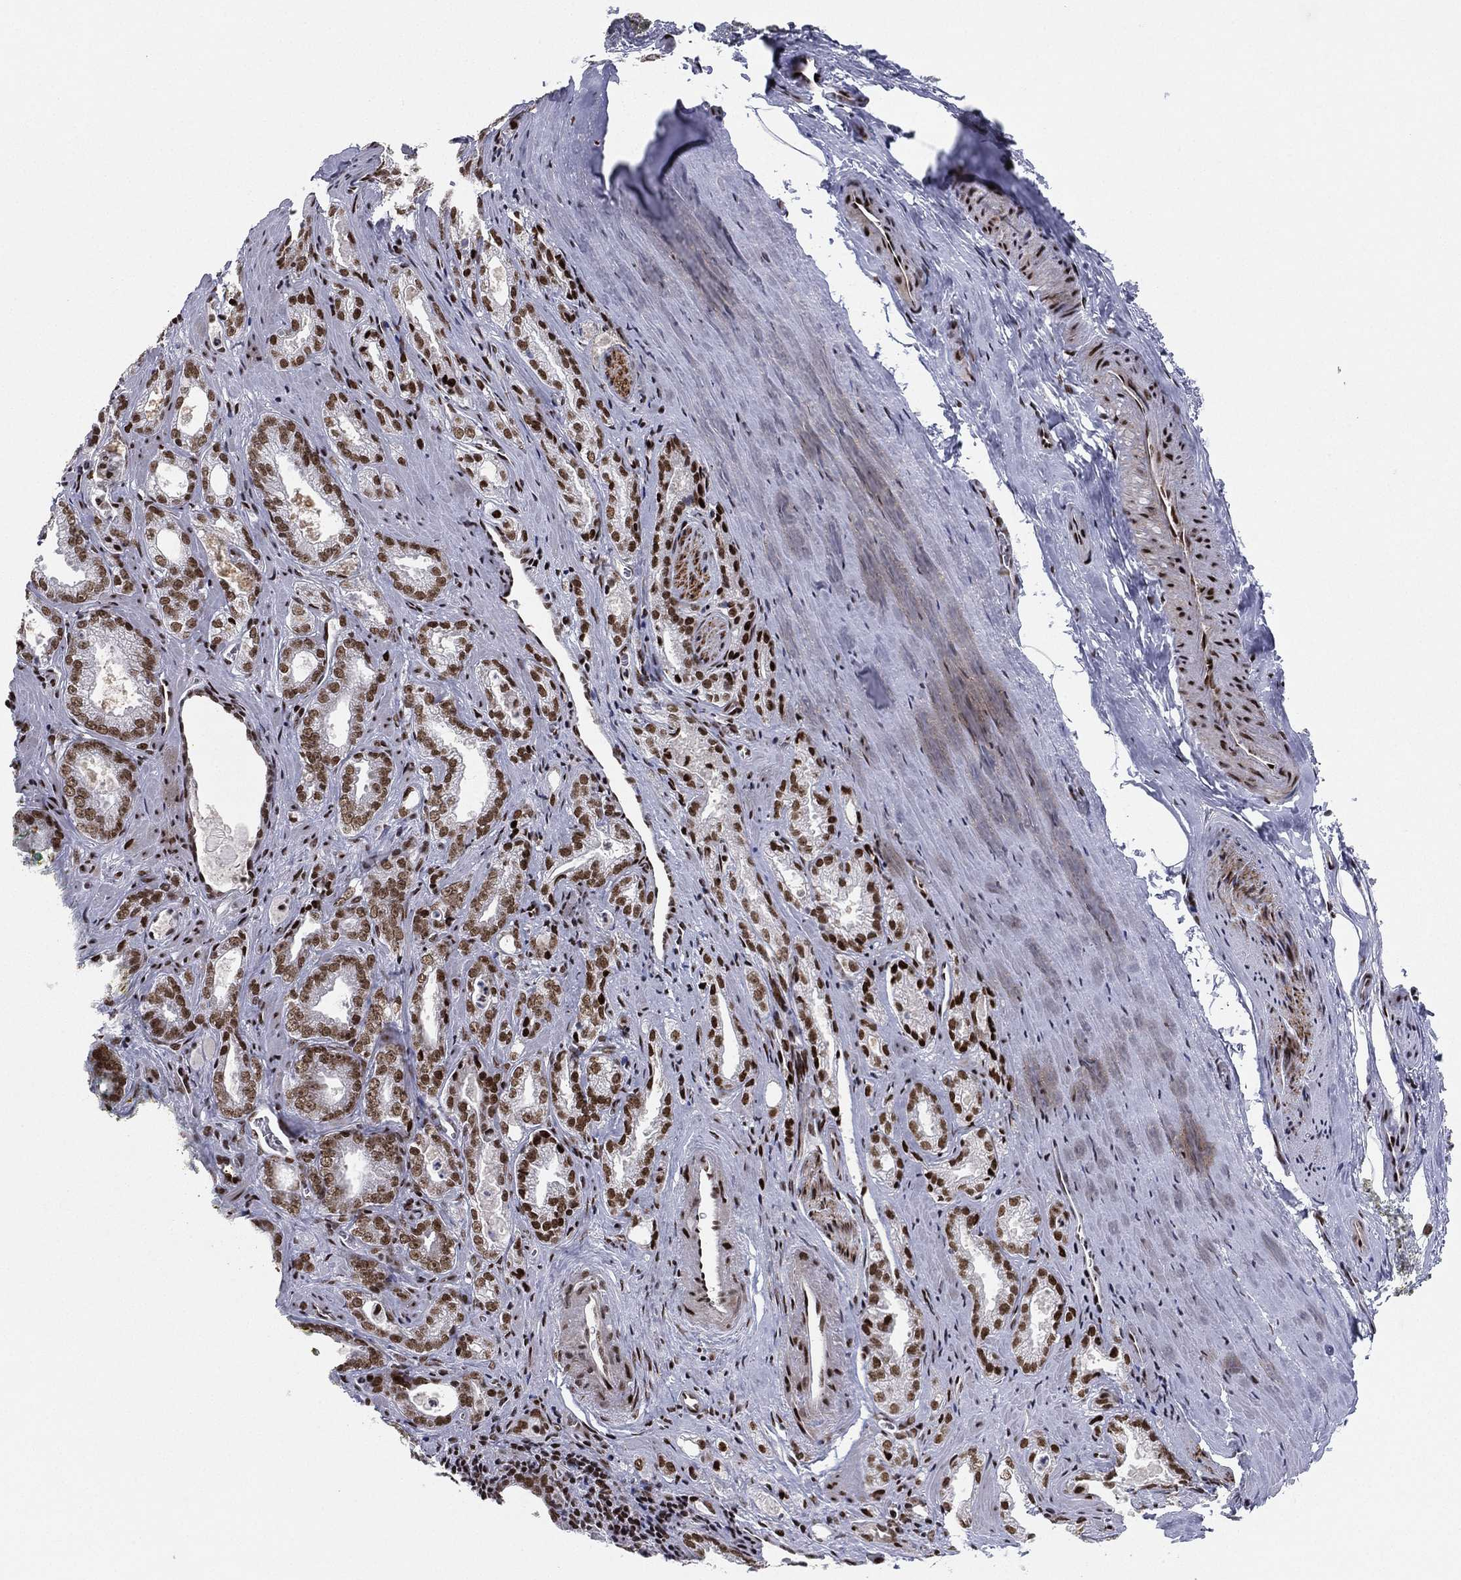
{"staining": {"intensity": "strong", "quantity": ">75%", "location": "nuclear"}, "tissue": "prostate cancer", "cell_type": "Tumor cells", "image_type": "cancer", "snomed": [{"axis": "morphology", "description": "Adenocarcinoma, NOS"}, {"axis": "morphology", "description": "Adenocarcinoma, High grade"}, {"axis": "topography", "description": "Prostate"}], "caption": "Immunohistochemistry (IHC) (DAB (3,3'-diaminobenzidine)) staining of prostate adenocarcinoma exhibits strong nuclear protein staining in about >75% of tumor cells. (Stains: DAB in brown, nuclei in blue, Microscopy: brightfield microscopy at high magnification).", "gene": "RTF1", "patient": {"sex": "male", "age": 70}}